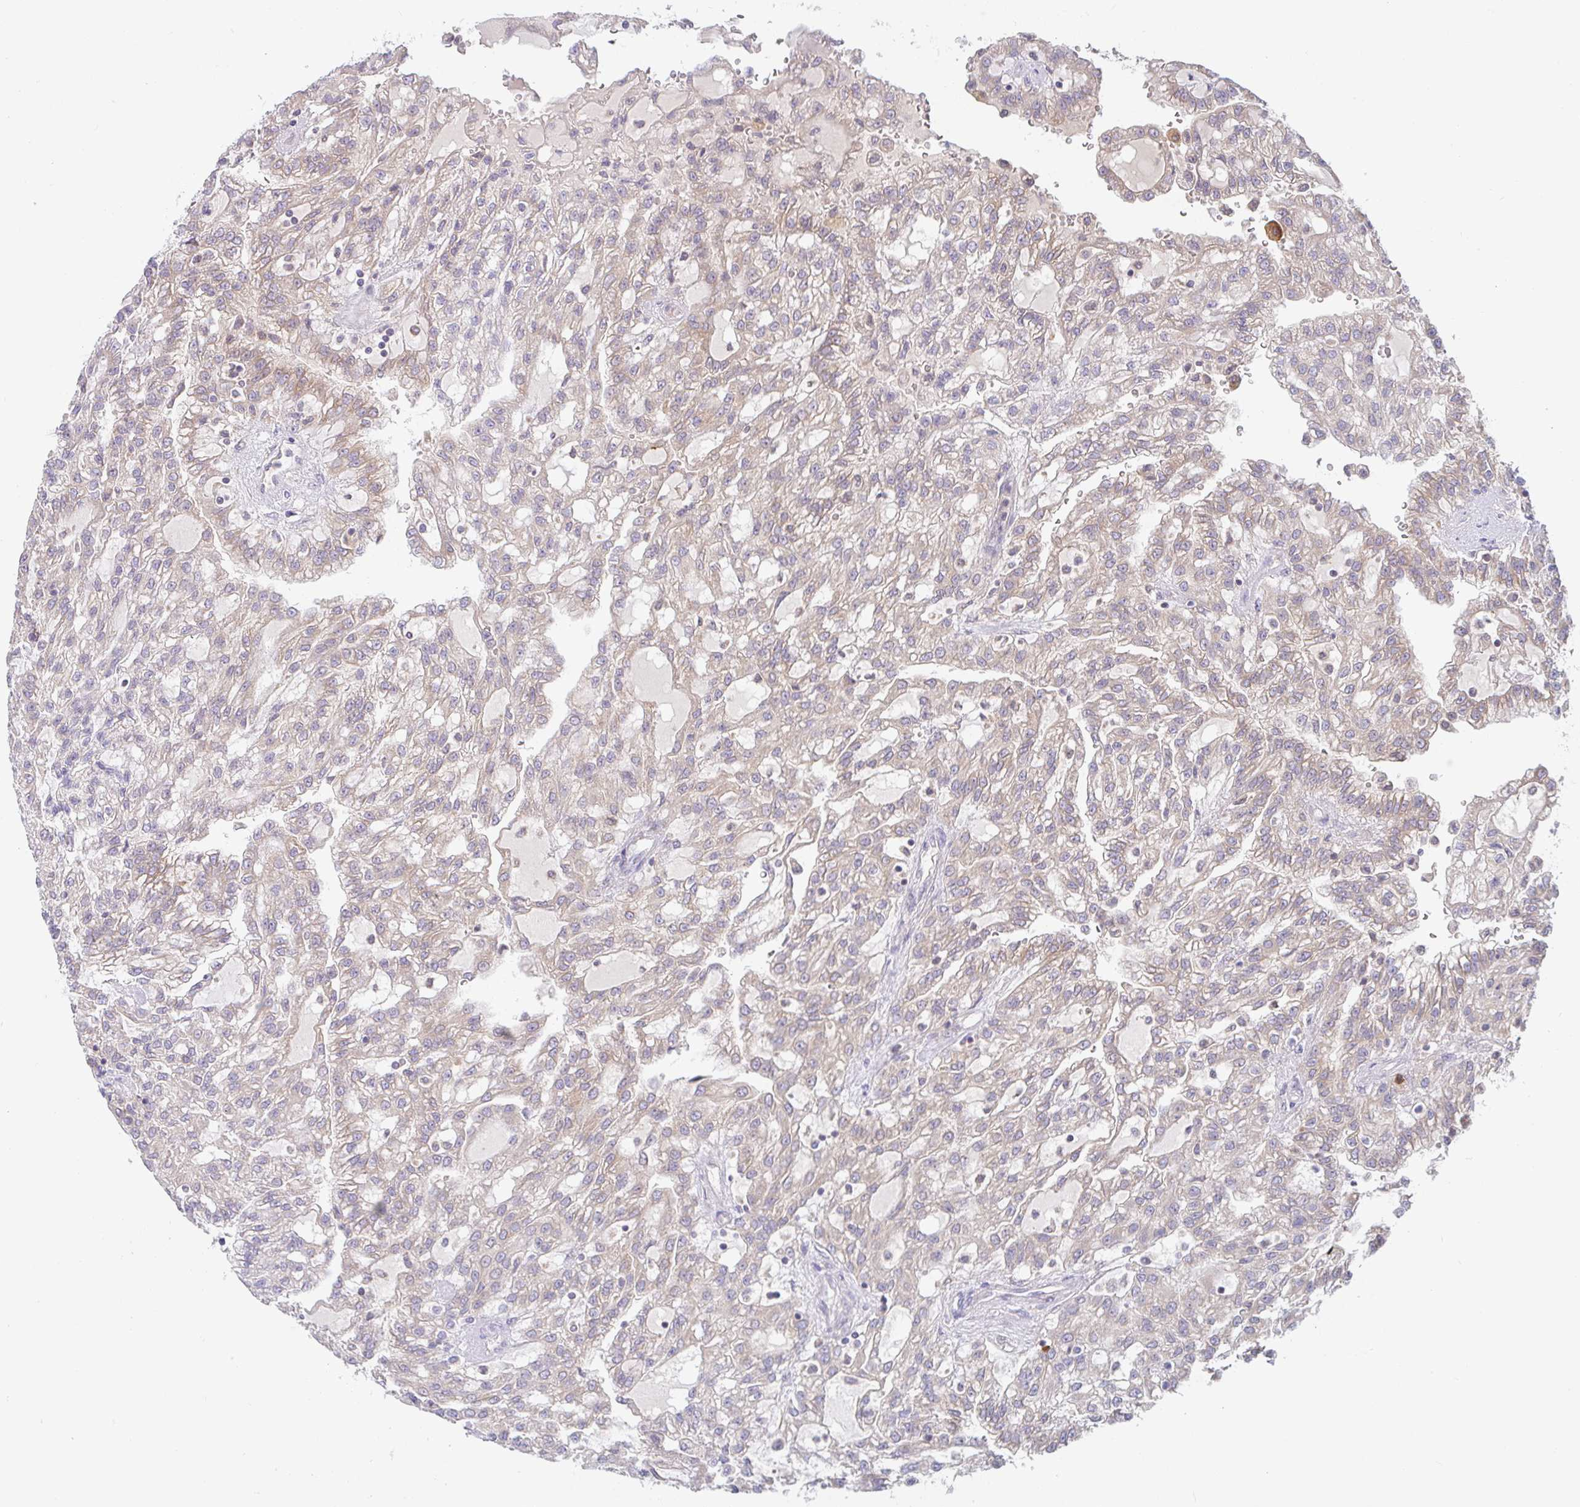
{"staining": {"intensity": "weak", "quantity": ">75%", "location": "cytoplasmic/membranous"}, "tissue": "renal cancer", "cell_type": "Tumor cells", "image_type": "cancer", "snomed": [{"axis": "morphology", "description": "Adenocarcinoma, NOS"}, {"axis": "topography", "description": "Kidney"}], "caption": "Adenocarcinoma (renal) was stained to show a protein in brown. There is low levels of weak cytoplasmic/membranous positivity in about >75% of tumor cells.", "gene": "DERL2", "patient": {"sex": "male", "age": 63}}